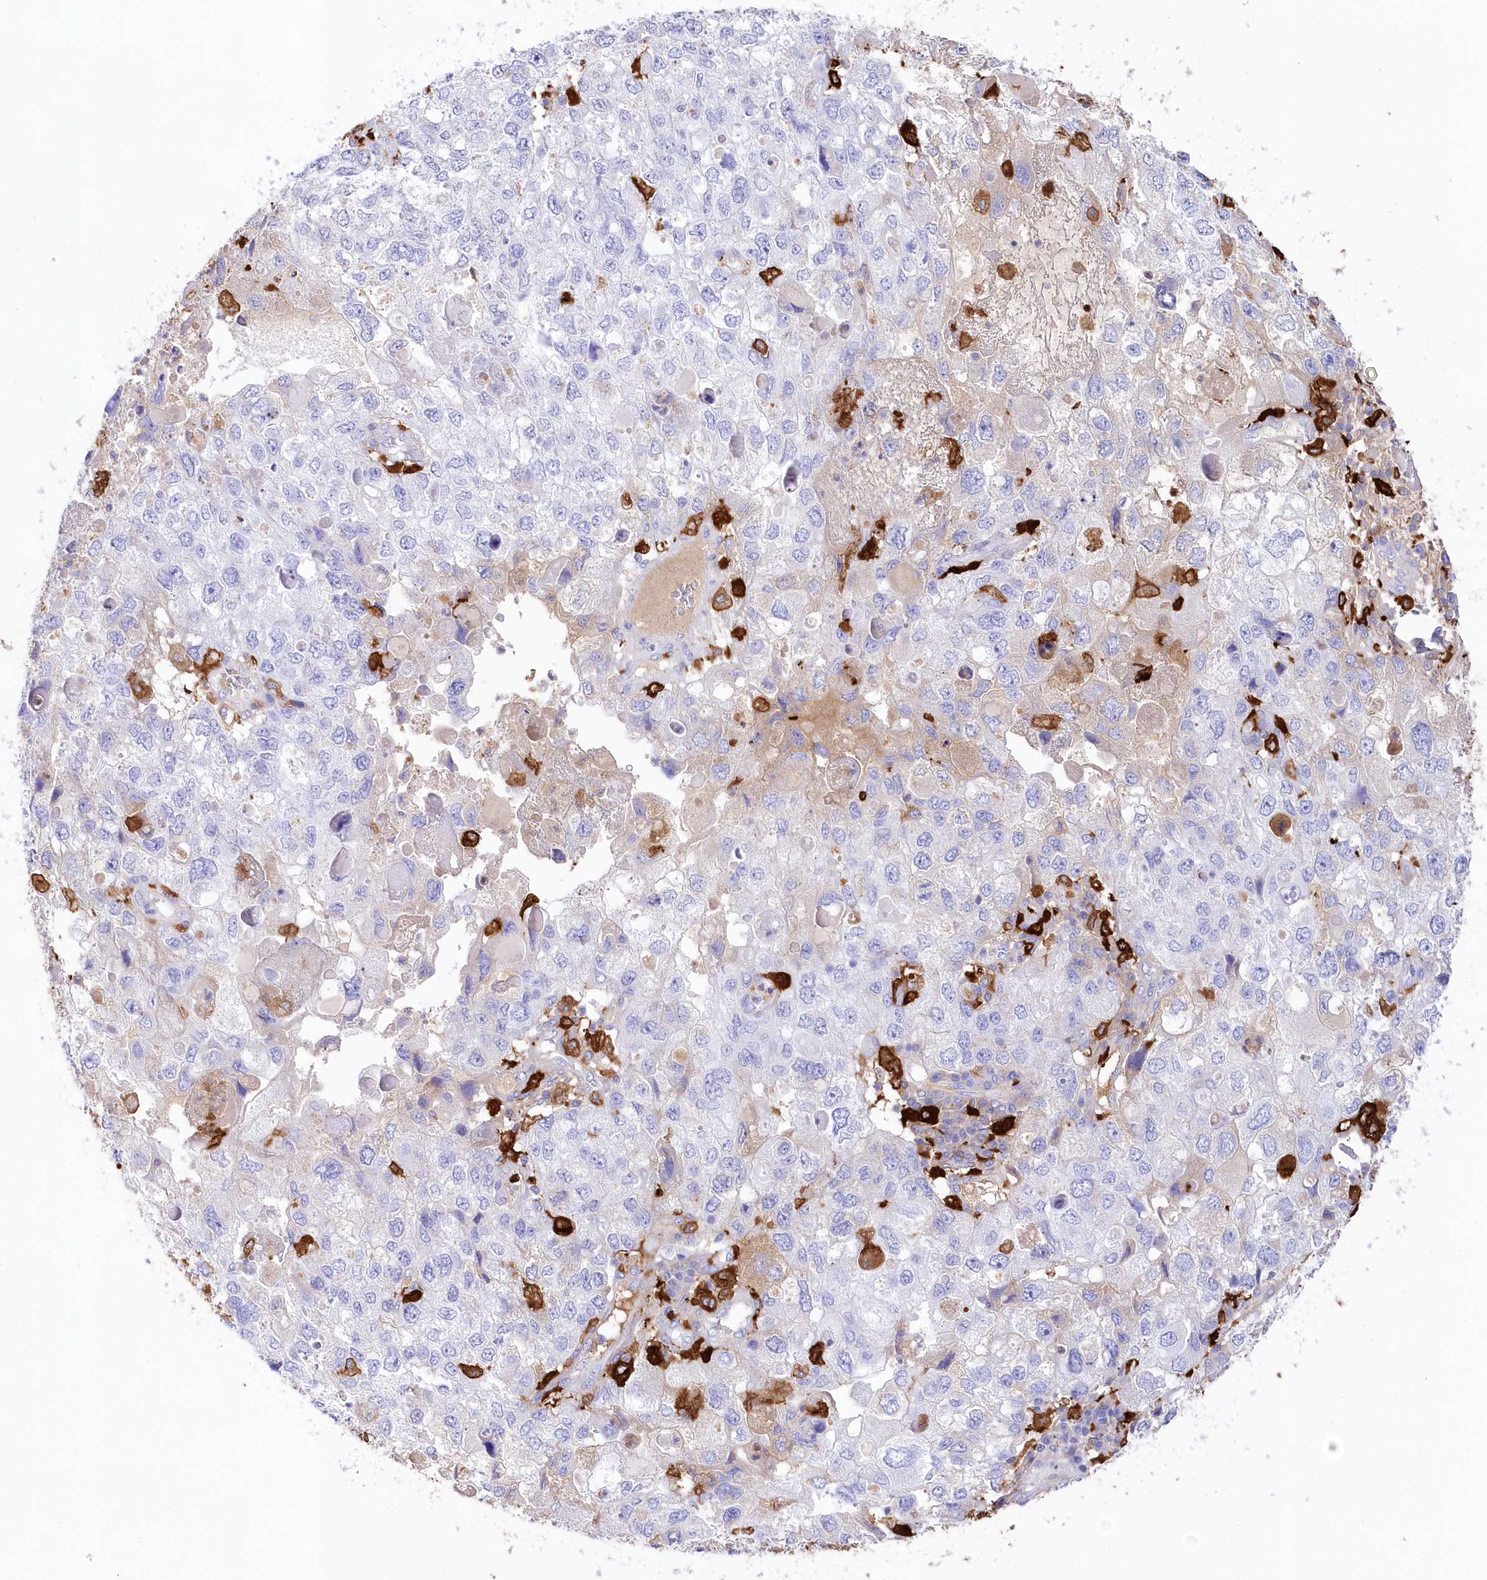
{"staining": {"intensity": "moderate", "quantity": "<25%", "location": "cytoplasmic/membranous"}, "tissue": "endometrial cancer", "cell_type": "Tumor cells", "image_type": "cancer", "snomed": [{"axis": "morphology", "description": "Adenocarcinoma, NOS"}, {"axis": "topography", "description": "Endometrium"}], "caption": "IHC of human endometrial cancer displays low levels of moderate cytoplasmic/membranous staining in about <25% of tumor cells. (DAB = brown stain, brightfield microscopy at high magnification).", "gene": "DNAJC19", "patient": {"sex": "female", "age": 49}}